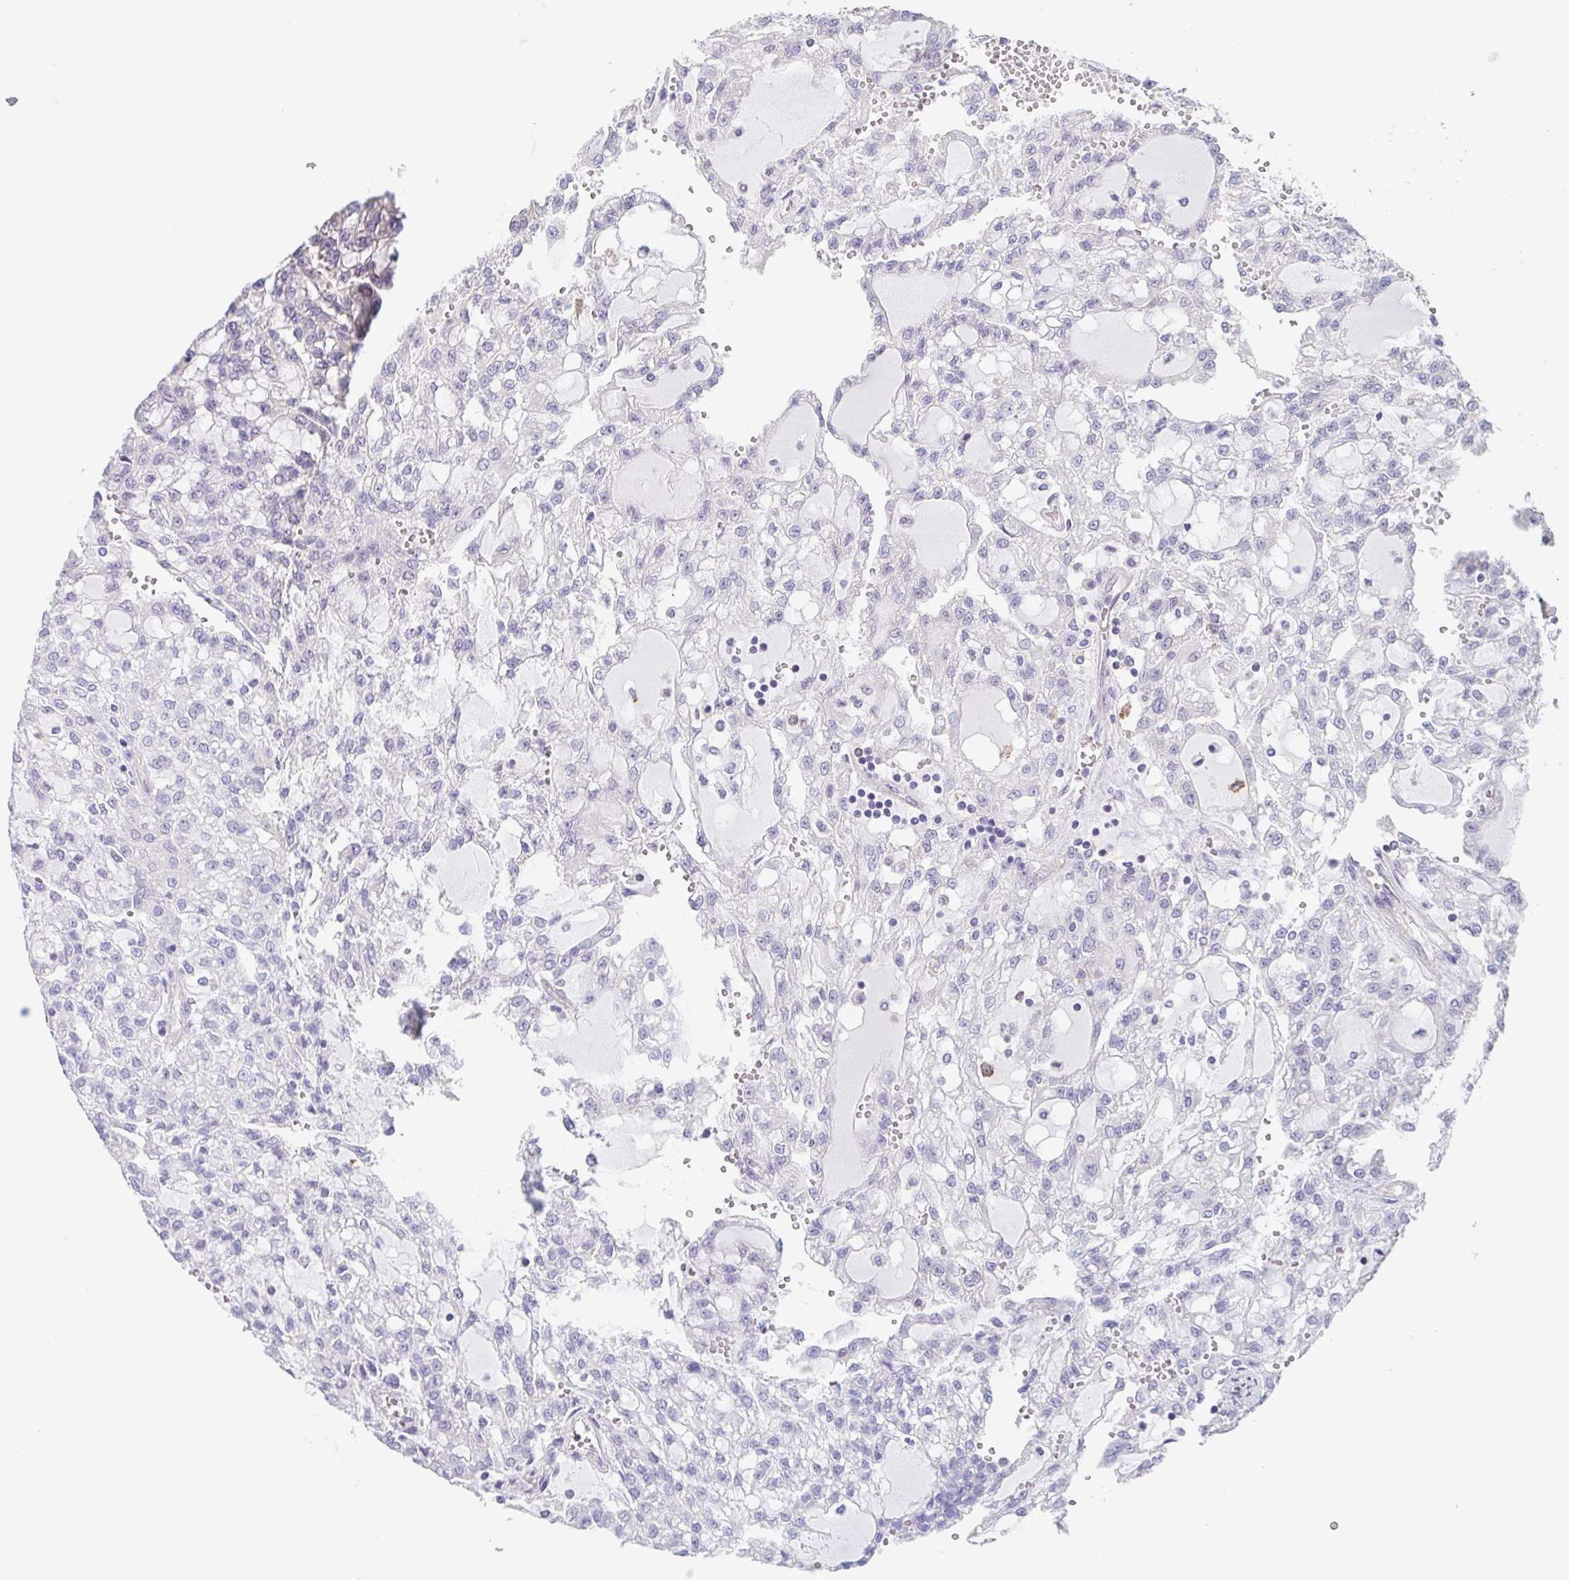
{"staining": {"intensity": "negative", "quantity": "none", "location": "none"}, "tissue": "renal cancer", "cell_type": "Tumor cells", "image_type": "cancer", "snomed": [{"axis": "morphology", "description": "Adenocarcinoma, NOS"}, {"axis": "topography", "description": "Kidney"}], "caption": "High magnification brightfield microscopy of renal adenocarcinoma stained with DAB (3,3'-diaminobenzidine) (brown) and counterstained with hematoxylin (blue): tumor cells show no significant staining. (Stains: DAB immunohistochemistry with hematoxylin counter stain, Microscopy: brightfield microscopy at high magnification).", "gene": "DBN1", "patient": {"sex": "male", "age": 63}}